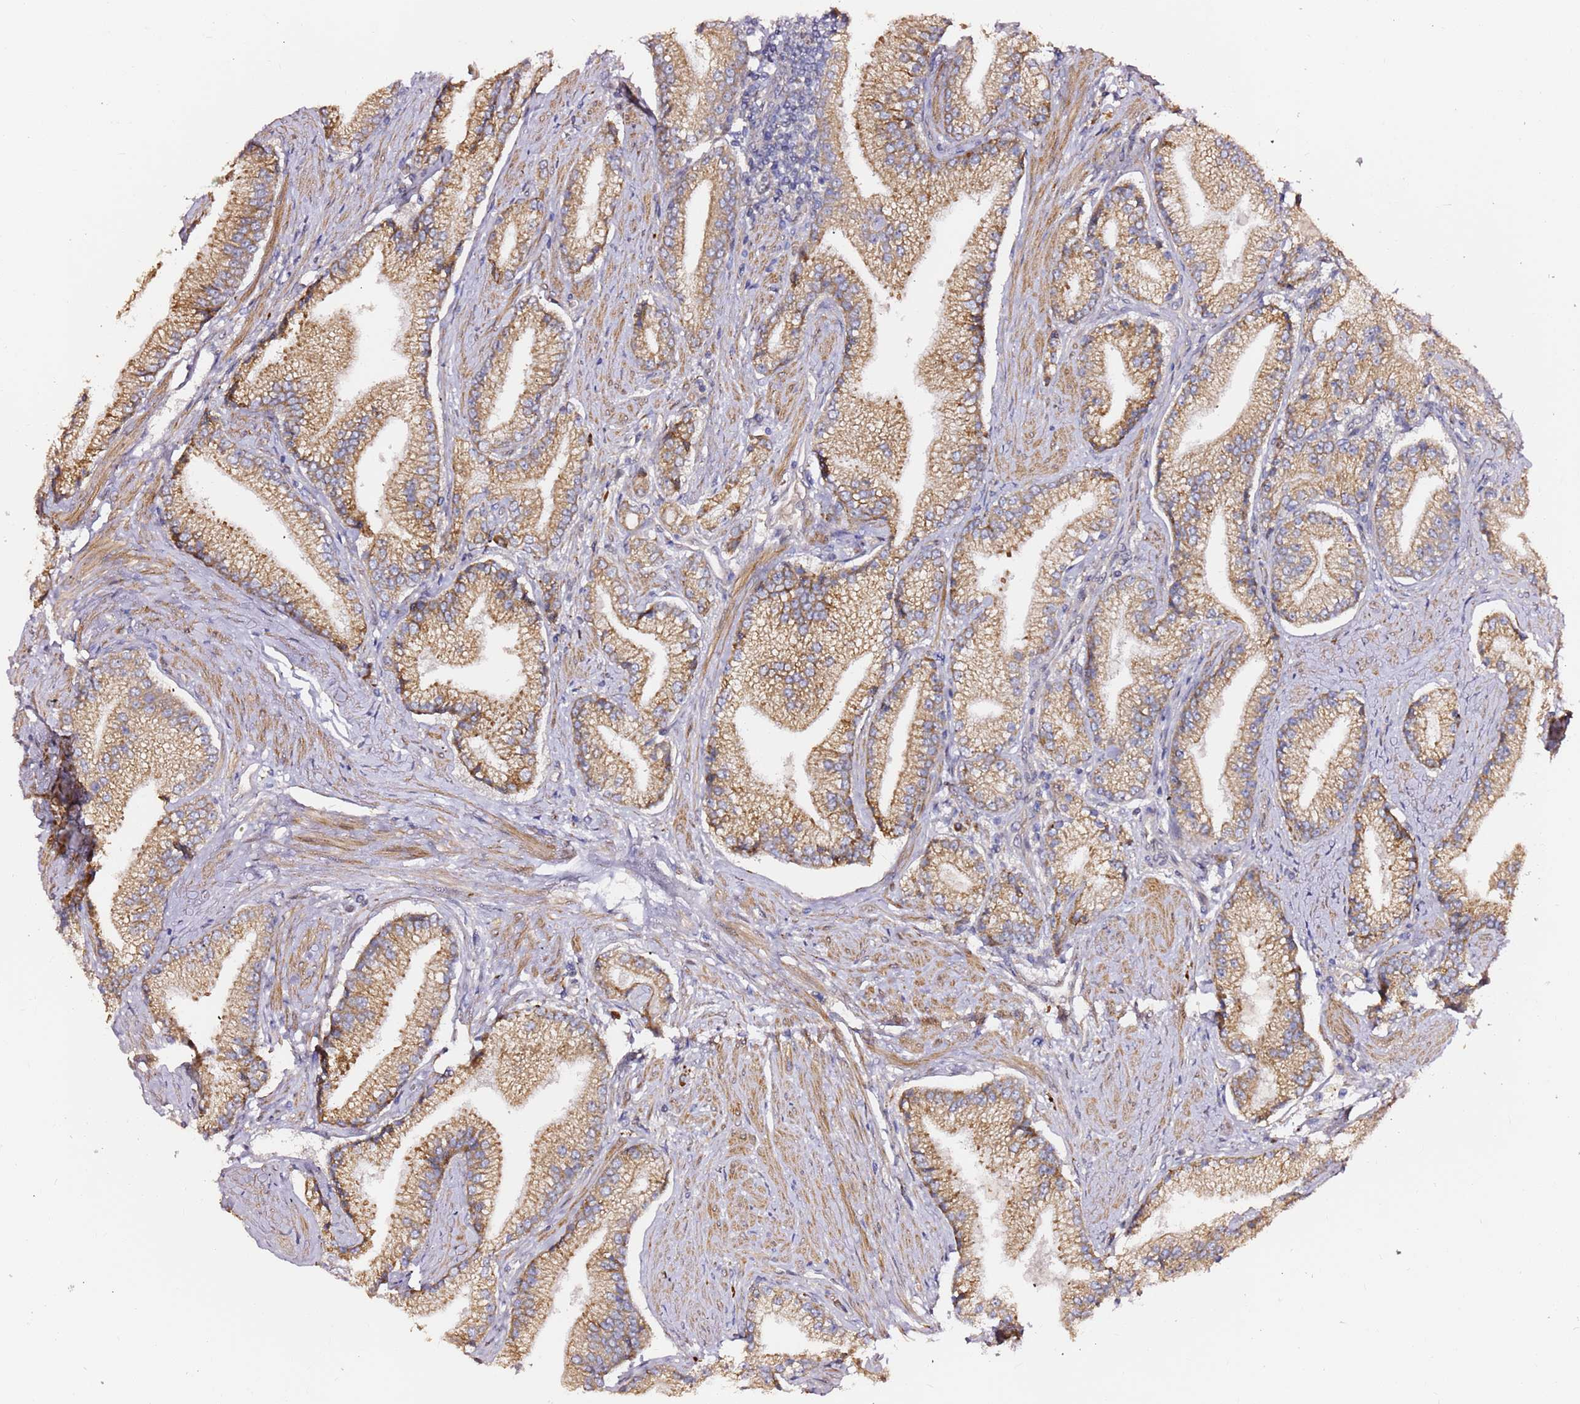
{"staining": {"intensity": "moderate", "quantity": "25%-75%", "location": "cytoplasmic/membranous"}, "tissue": "prostate cancer", "cell_type": "Tumor cells", "image_type": "cancer", "snomed": [{"axis": "morphology", "description": "Adenocarcinoma, High grade"}, {"axis": "topography", "description": "Prostate"}], "caption": "IHC (DAB) staining of prostate cancer reveals moderate cytoplasmic/membranous protein staining in about 25%-75% of tumor cells.", "gene": "HSD17B7", "patient": {"sex": "male", "age": 67}}